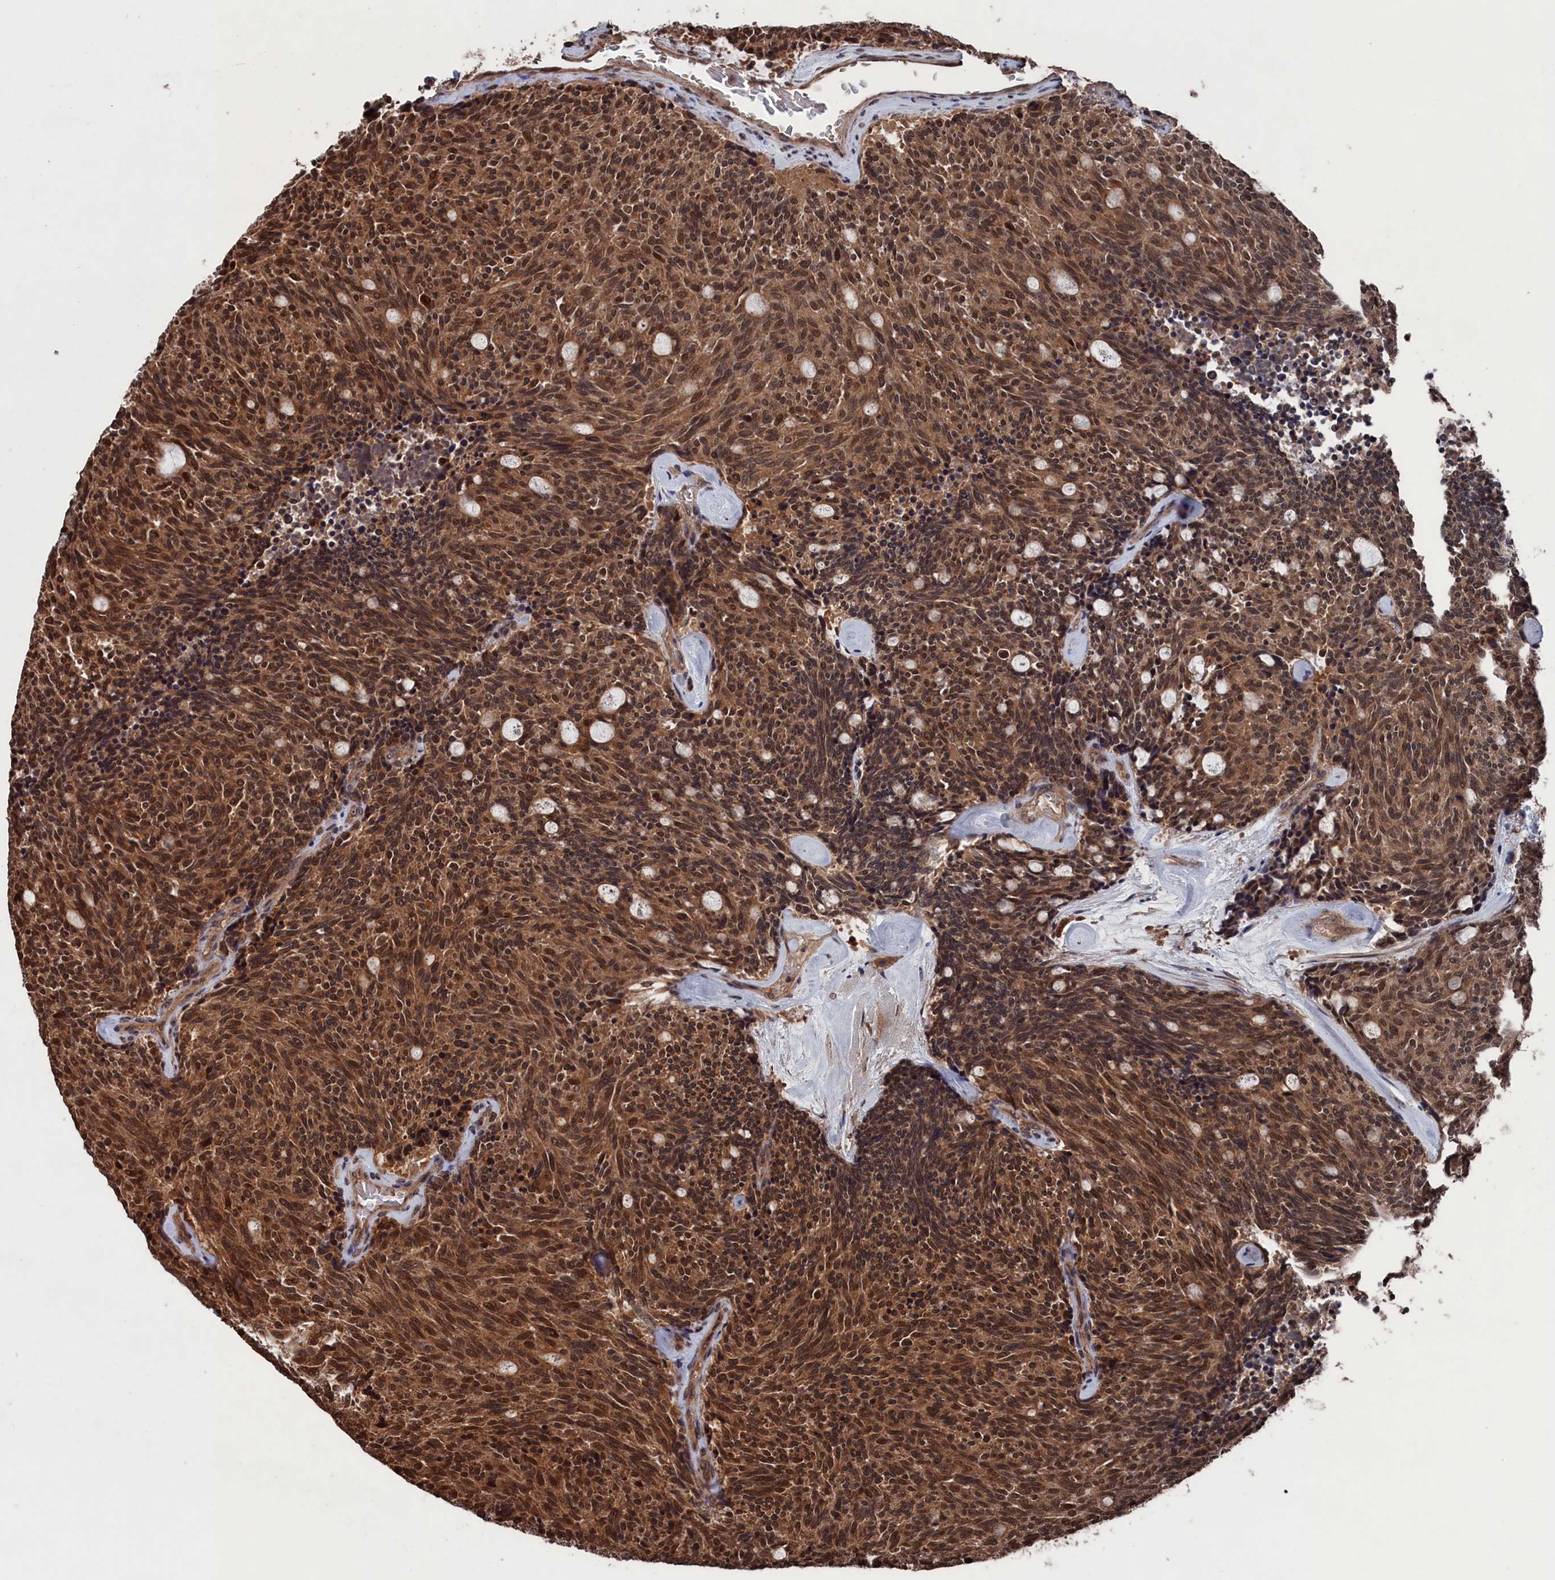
{"staining": {"intensity": "moderate", "quantity": ">75%", "location": "cytoplasmic/membranous,nuclear"}, "tissue": "carcinoid", "cell_type": "Tumor cells", "image_type": "cancer", "snomed": [{"axis": "morphology", "description": "Carcinoid, malignant, NOS"}, {"axis": "topography", "description": "Pancreas"}], "caption": "An image of carcinoid stained for a protein exhibits moderate cytoplasmic/membranous and nuclear brown staining in tumor cells. Nuclei are stained in blue.", "gene": "PDE12", "patient": {"sex": "female", "age": 54}}